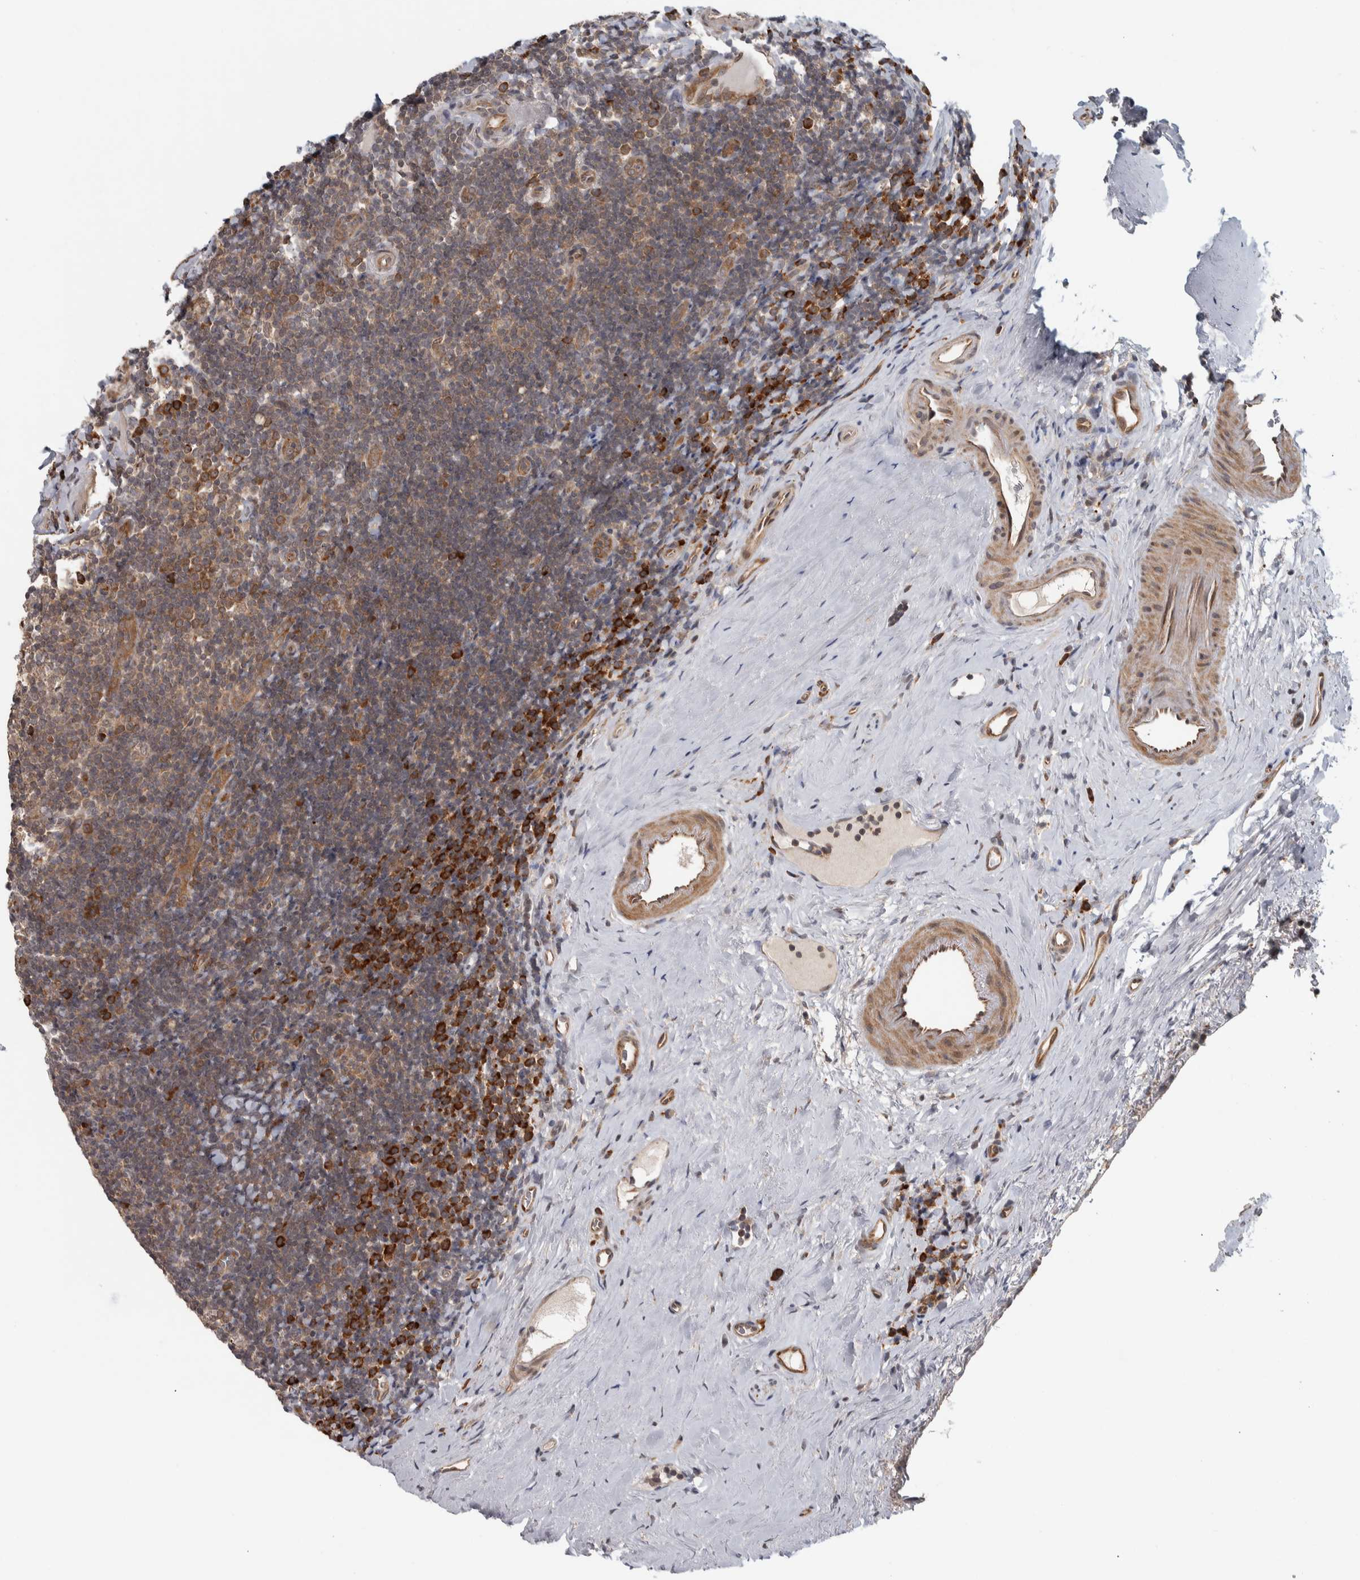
{"staining": {"intensity": "moderate", "quantity": "<25%", "location": "cytoplasmic/membranous"}, "tissue": "tonsil", "cell_type": "Germinal center cells", "image_type": "normal", "snomed": [{"axis": "morphology", "description": "Normal tissue, NOS"}, {"axis": "topography", "description": "Tonsil"}], "caption": "A high-resolution photomicrograph shows IHC staining of benign tonsil, which displays moderate cytoplasmic/membranous expression in approximately <25% of germinal center cells. (brown staining indicates protein expression, while blue staining denotes nuclei).", "gene": "TBC1D31", "patient": {"sex": "male", "age": 37}}